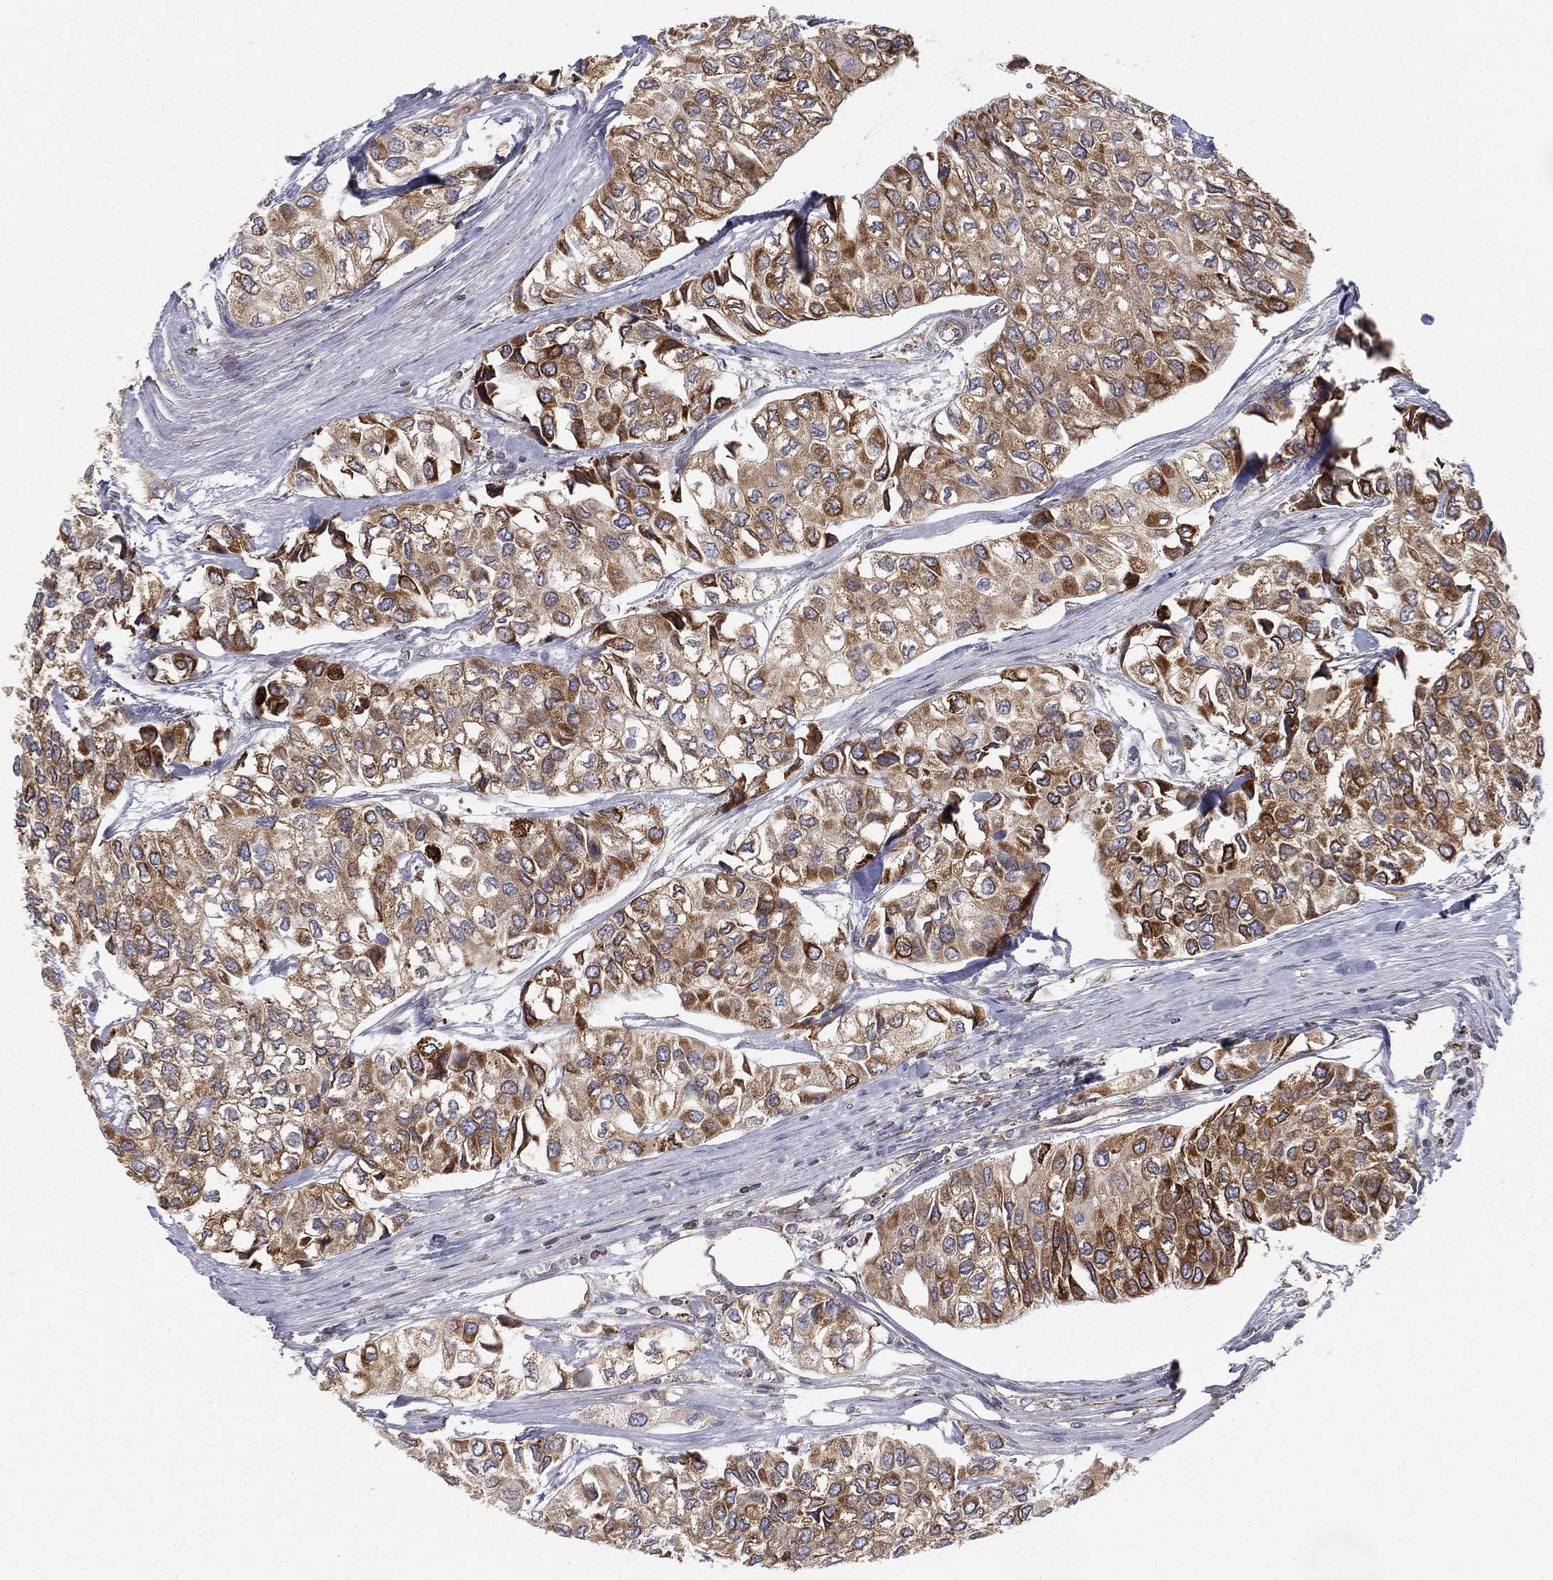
{"staining": {"intensity": "moderate", "quantity": "25%-75%", "location": "cytoplasmic/membranous"}, "tissue": "urothelial cancer", "cell_type": "Tumor cells", "image_type": "cancer", "snomed": [{"axis": "morphology", "description": "Urothelial carcinoma, High grade"}, {"axis": "topography", "description": "Urinary bladder"}], "caption": "Immunohistochemistry (IHC) histopathology image of urothelial cancer stained for a protein (brown), which exhibits medium levels of moderate cytoplasmic/membranous positivity in approximately 25%-75% of tumor cells.", "gene": "CYB5B", "patient": {"sex": "male", "age": 73}}